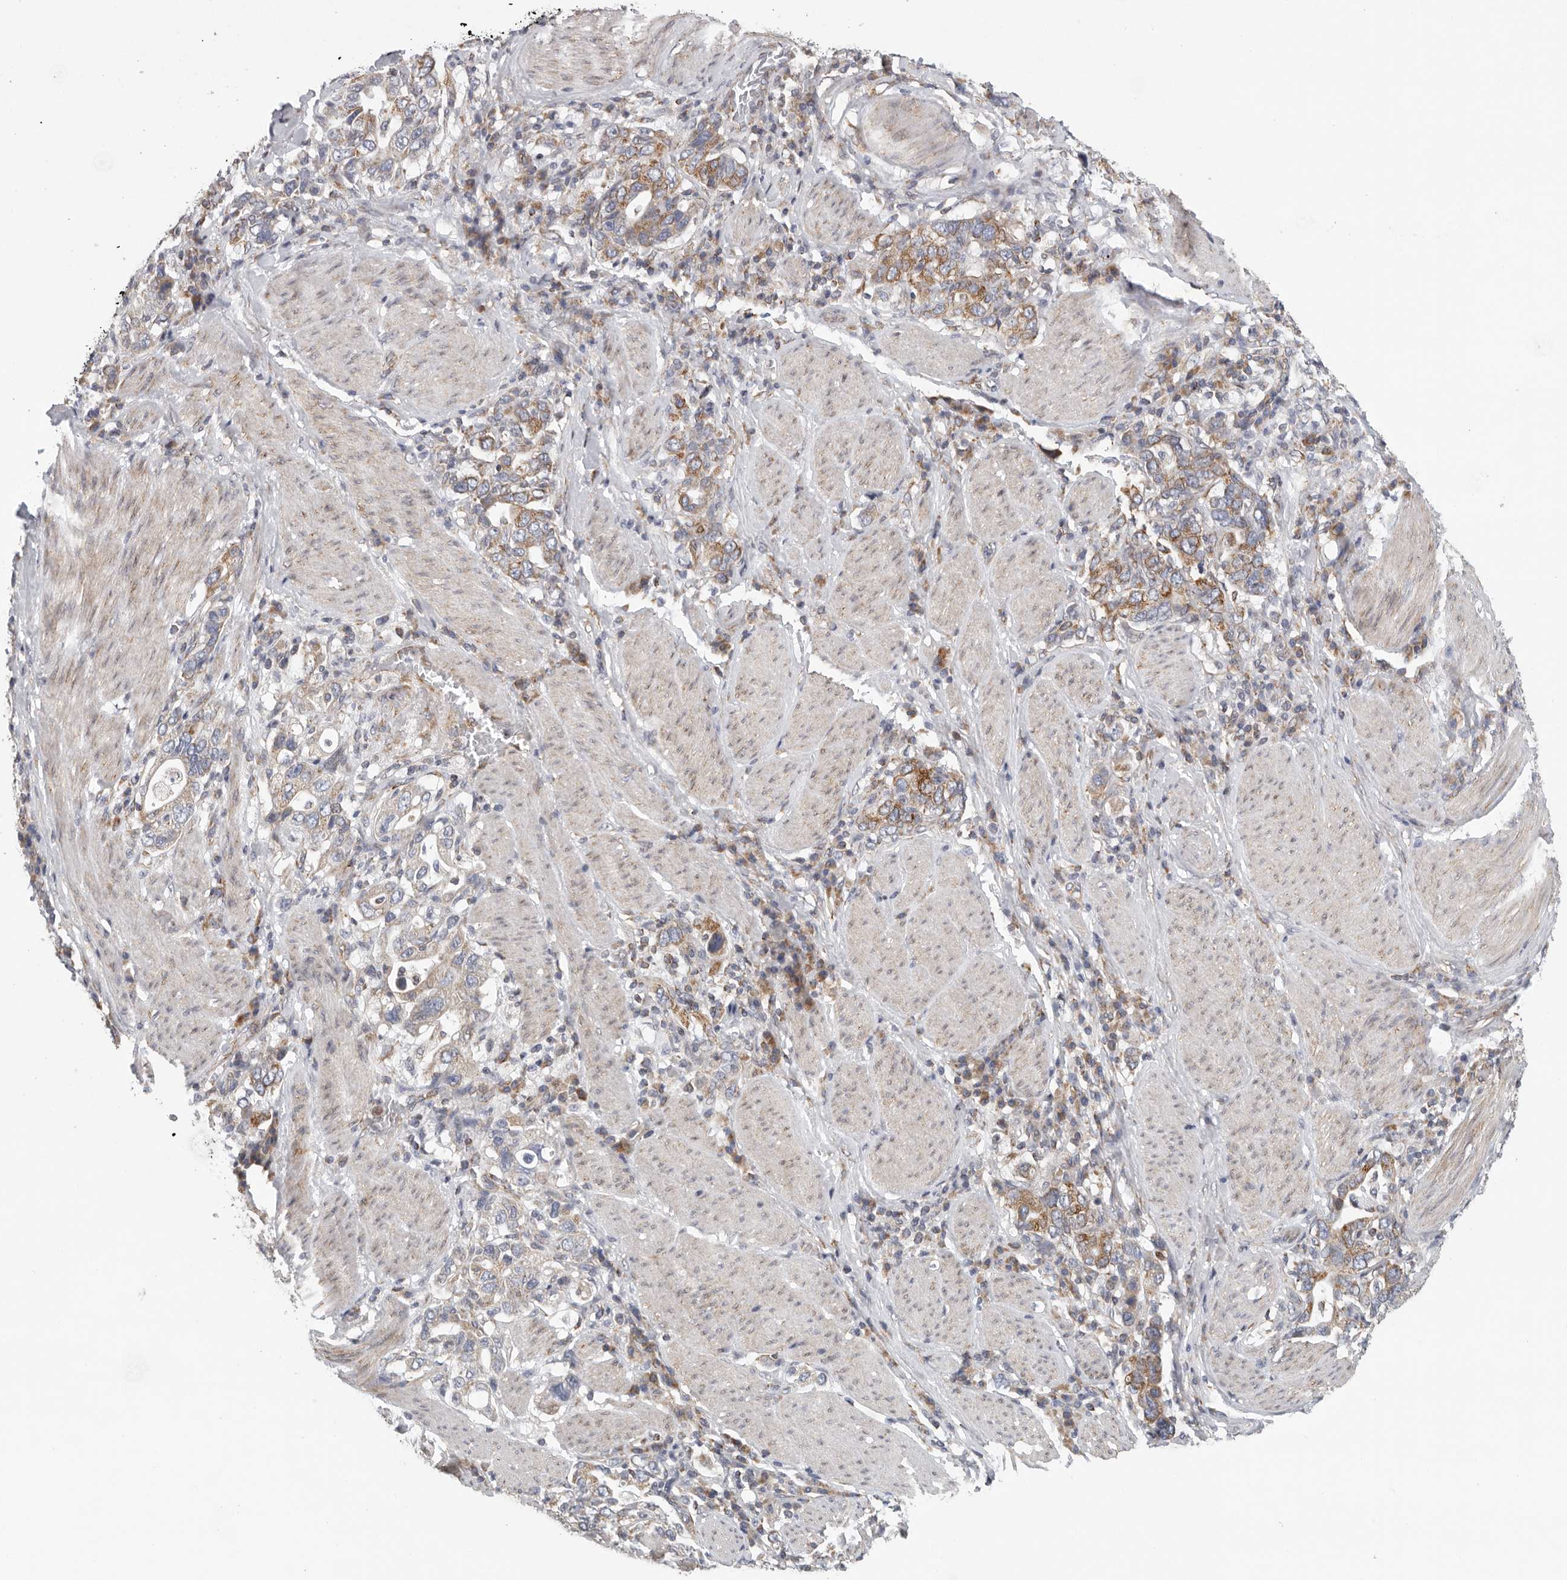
{"staining": {"intensity": "moderate", "quantity": "25%-75%", "location": "cytoplasmic/membranous"}, "tissue": "stomach cancer", "cell_type": "Tumor cells", "image_type": "cancer", "snomed": [{"axis": "morphology", "description": "Adenocarcinoma, NOS"}, {"axis": "topography", "description": "Stomach, upper"}], "caption": "Moderate cytoplasmic/membranous expression for a protein is identified in approximately 25%-75% of tumor cells of stomach cancer (adenocarcinoma) using immunohistochemistry (IHC).", "gene": "FKBP8", "patient": {"sex": "male", "age": 62}}